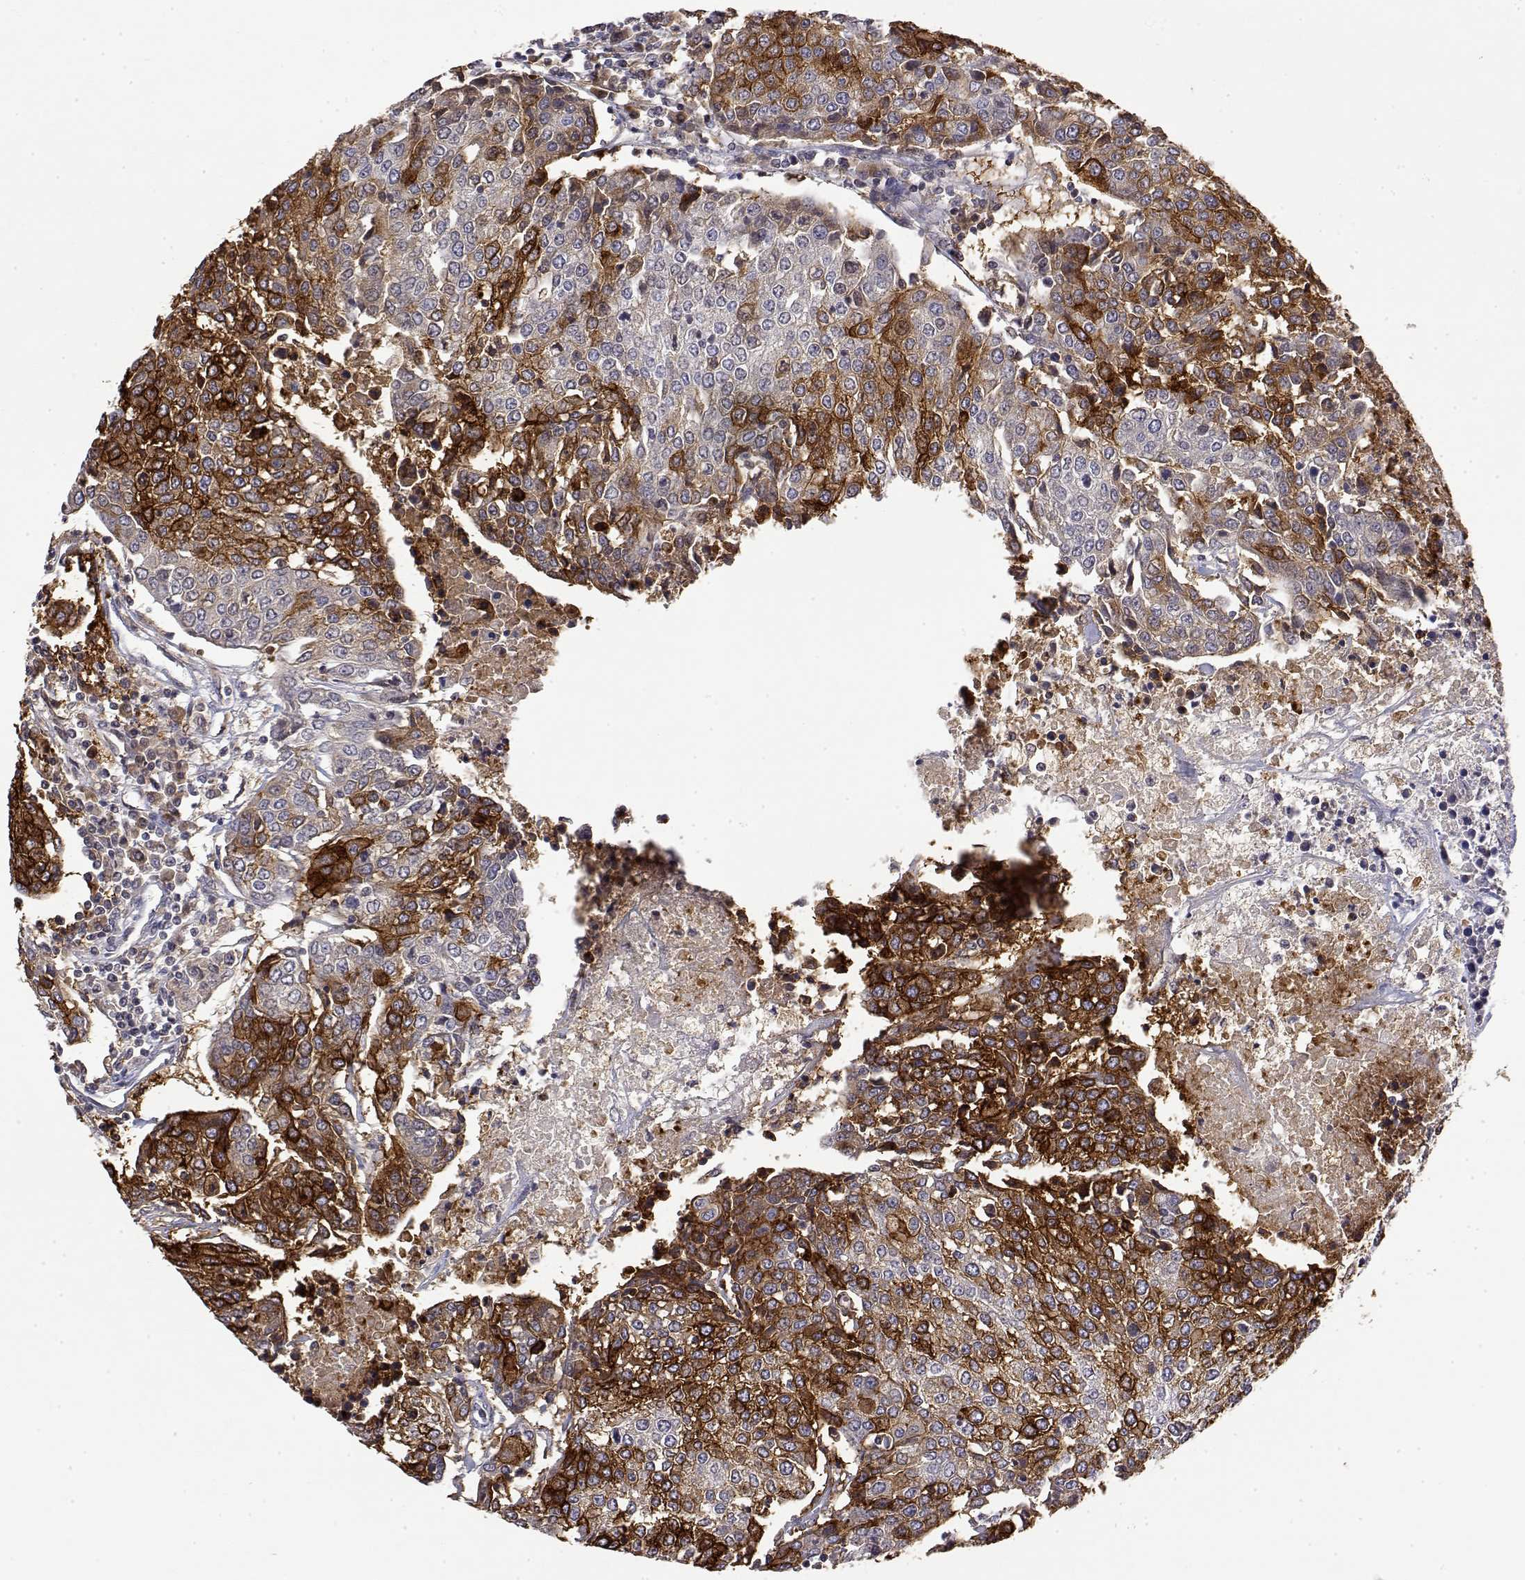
{"staining": {"intensity": "strong", "quantity": "25%-75%", "location": "cytoplasmic/membranous"}, "tissue": "urothelial cancer", "cell_type": "Tumor cells", "image_type": "cancer", "snomed": [{"axis": "morphology", "description": "Urothelial carcinoma, High grade"}, {"axis": "topography", "description": "Urinary bladder"}], "caption": "Urothelial carcinoma (high-grade) stained with a protein marker demonstrates strong staining in tumor cells.", "gene": "LY6D", "patient": {"sex": "female", "age": 85}}